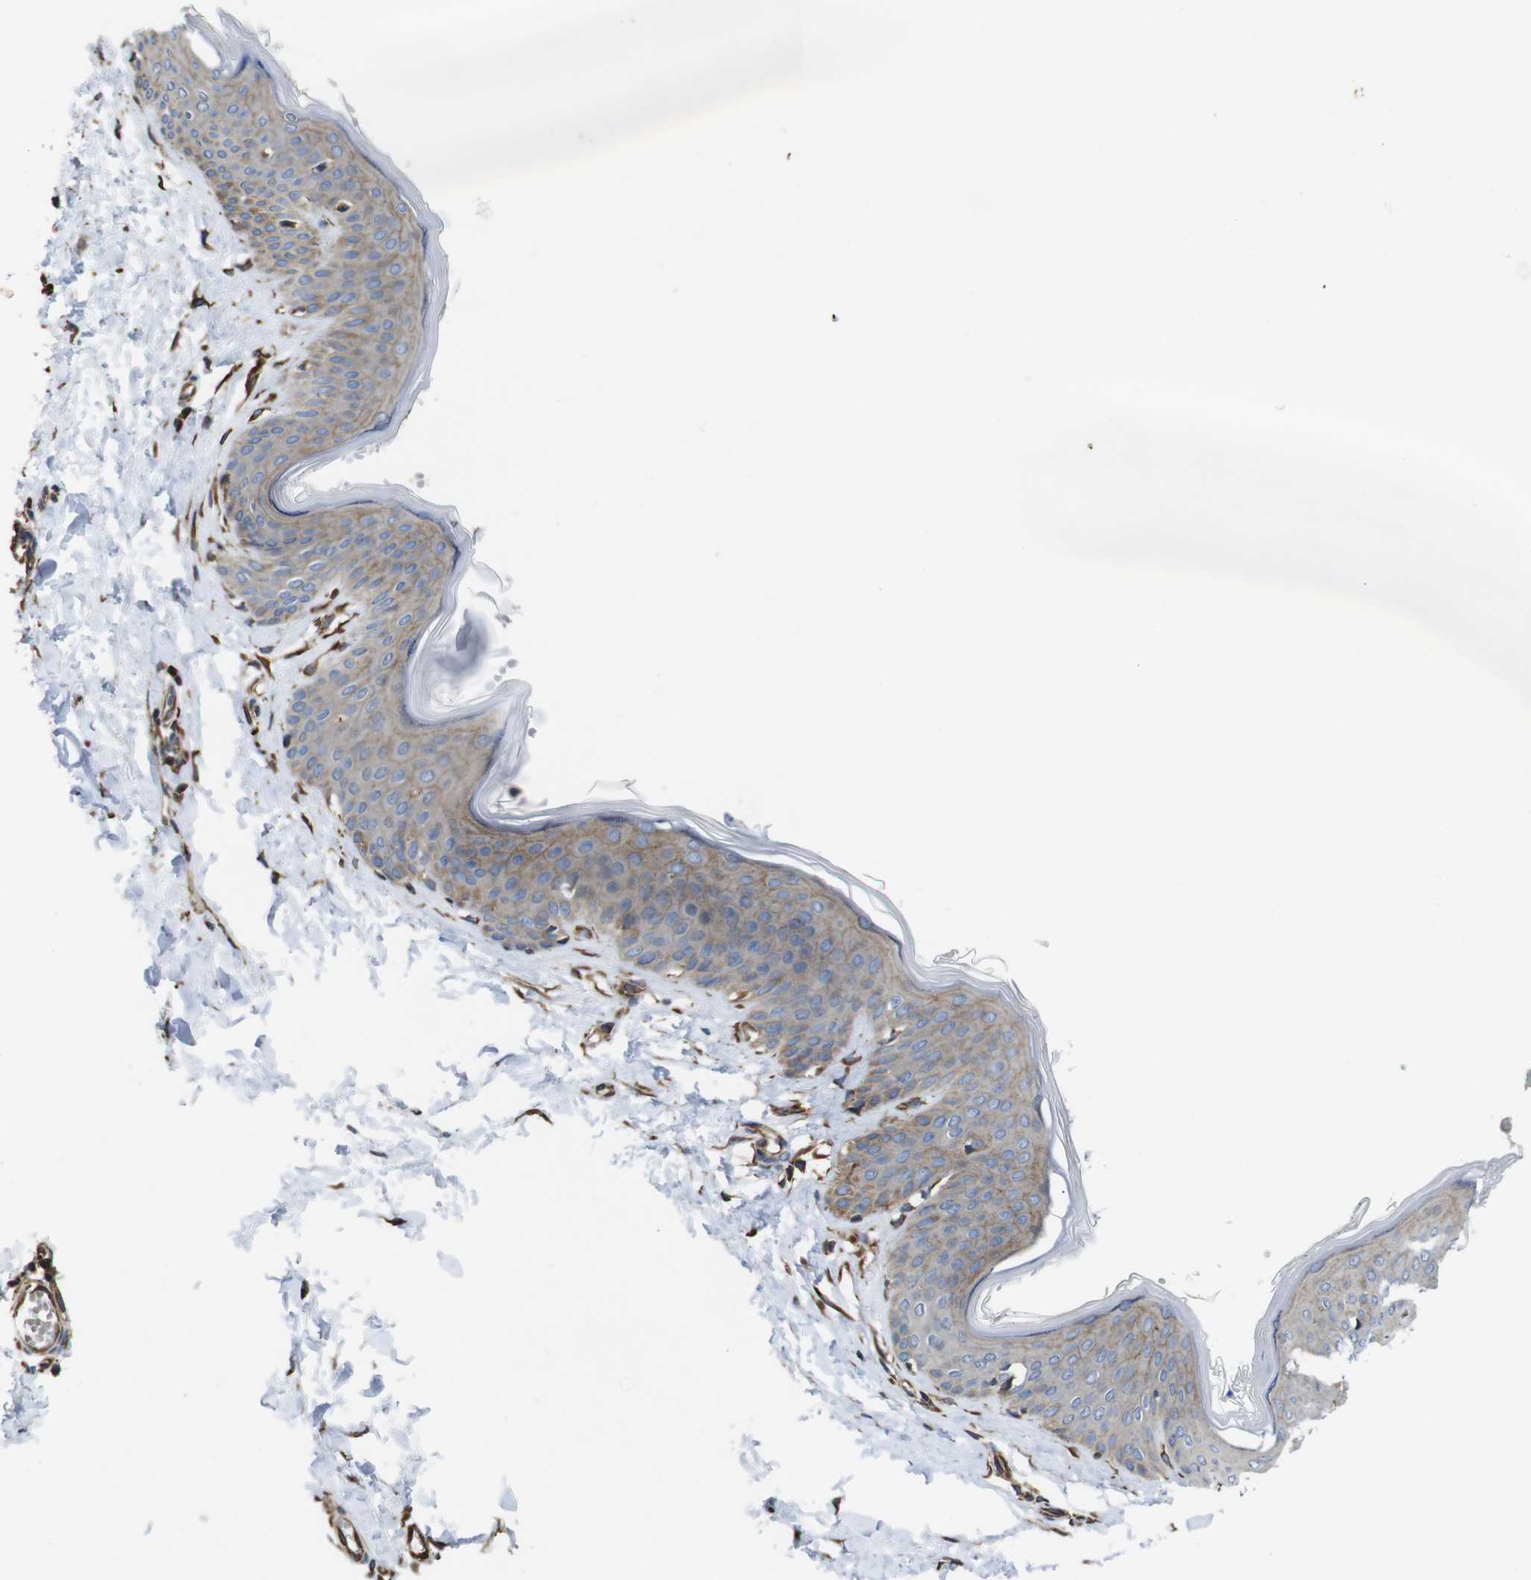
{"staining": {"intensity": "strong", "quantity": ">75%", "location": "cytoplasmic/membranous"}, "tissue": "skin", "cell_type": "Fibroblasts", "image_type": "normal", "snomed": [{"axis": "morphology", "description": "Normal tissue, NOS"}, {"axis": "topography", "description": "Skin"}], "caption": "The histopathology image exhibits immunohistochemical staining of normal skin. There is strong cytoplasmic/membranous expression is appreciated in approximately >75% of fibroblasts. The staining was performed using DAB, with brown indicating positive protein expression. Nuclei are stained blue with hematoxylin.", "gene": "POMK", "patient": {"sex": "female", "age": 17}}